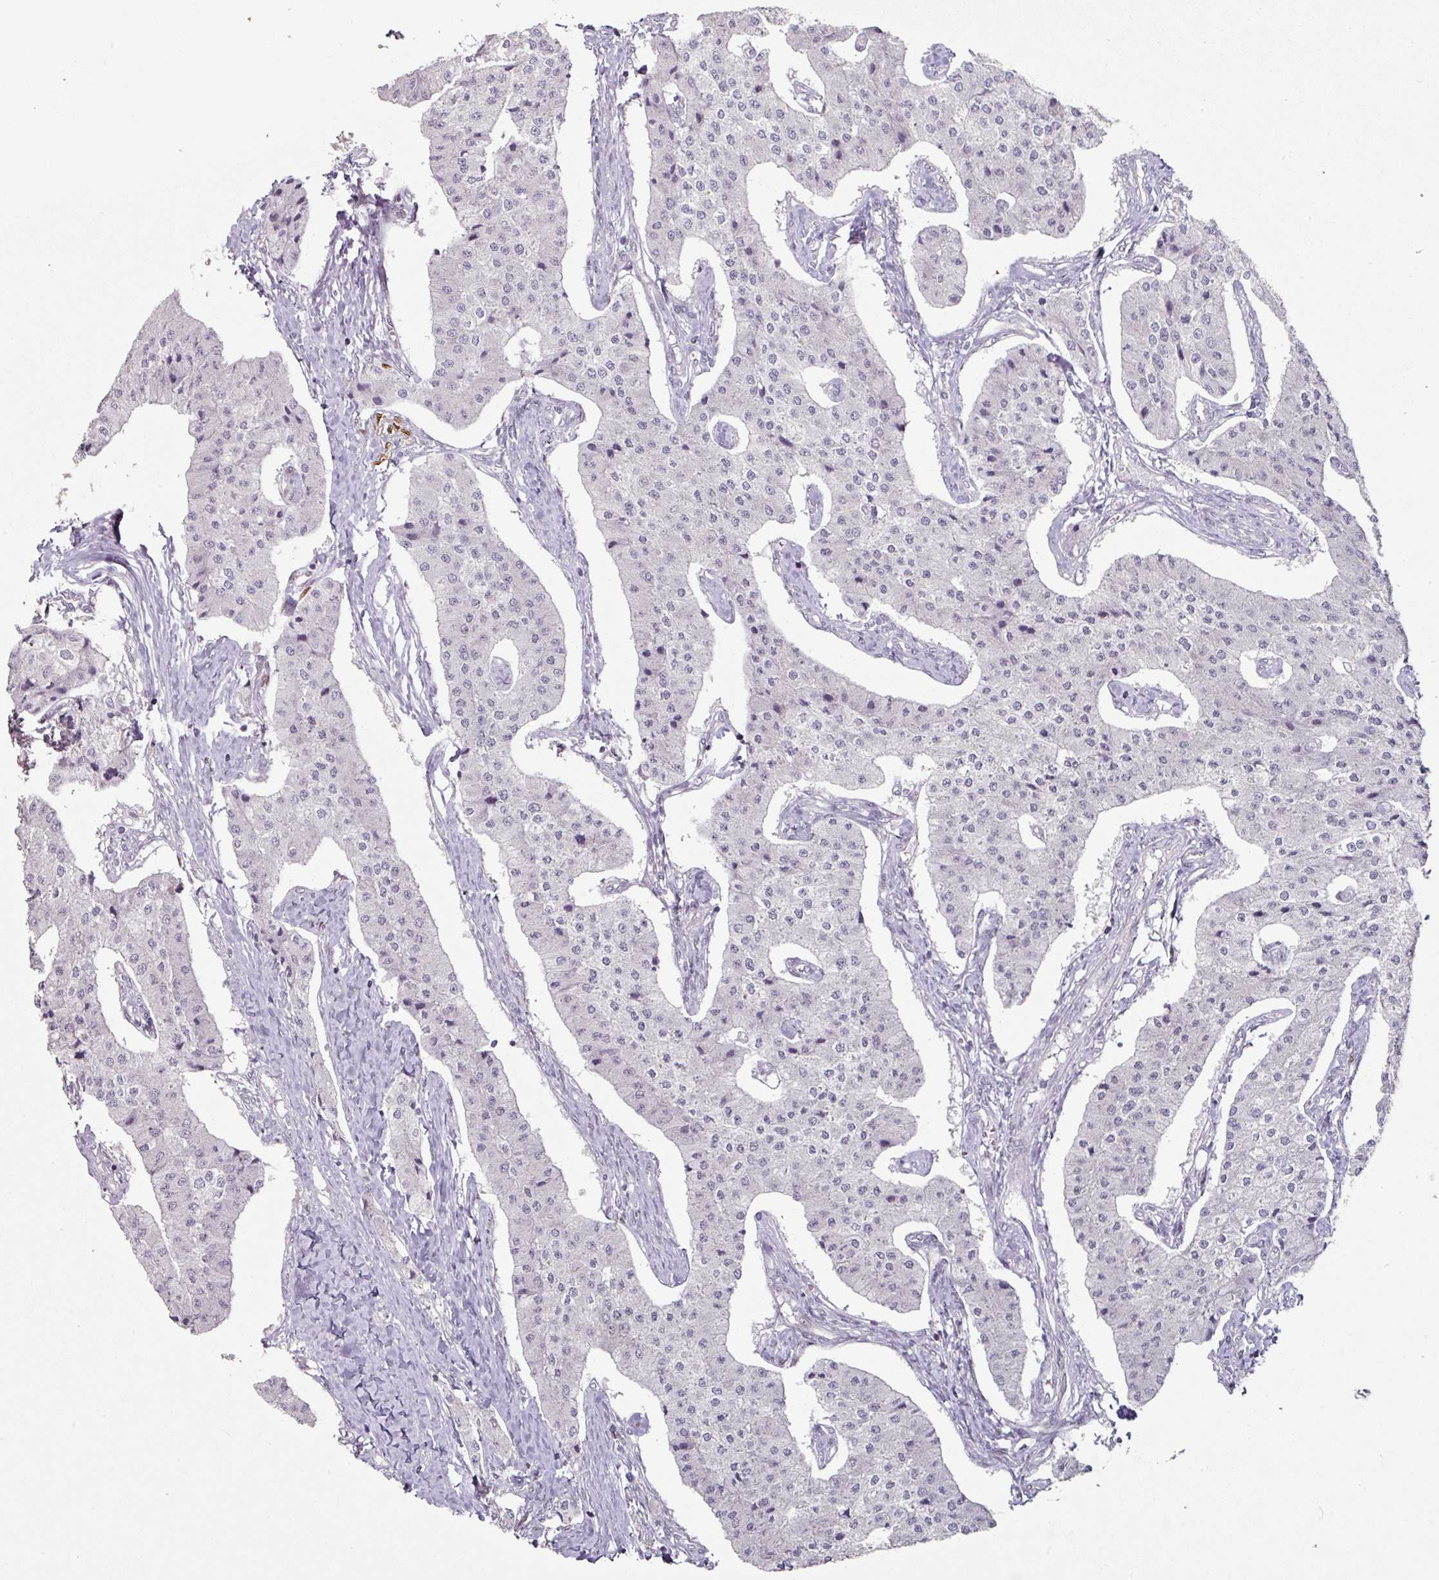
{"staining": {"intensity": "negative", "quantity": "none", "location": "none"}, "tissue": "carcinoid", "cell_type": "Tumor cells", "image_type": "cancer", "snomed": [{"axis": "morphology", "description": "Carcinoid, malignant, NOS"}, {"axis": "topography", "description": "Colon"}], "caption": "Image shows no significant protein expression in tumor cells of carcinoid. Nuclei are stained in blue.", "gene": "ELK1", "patient": {"sex": "female", "age": 52}}